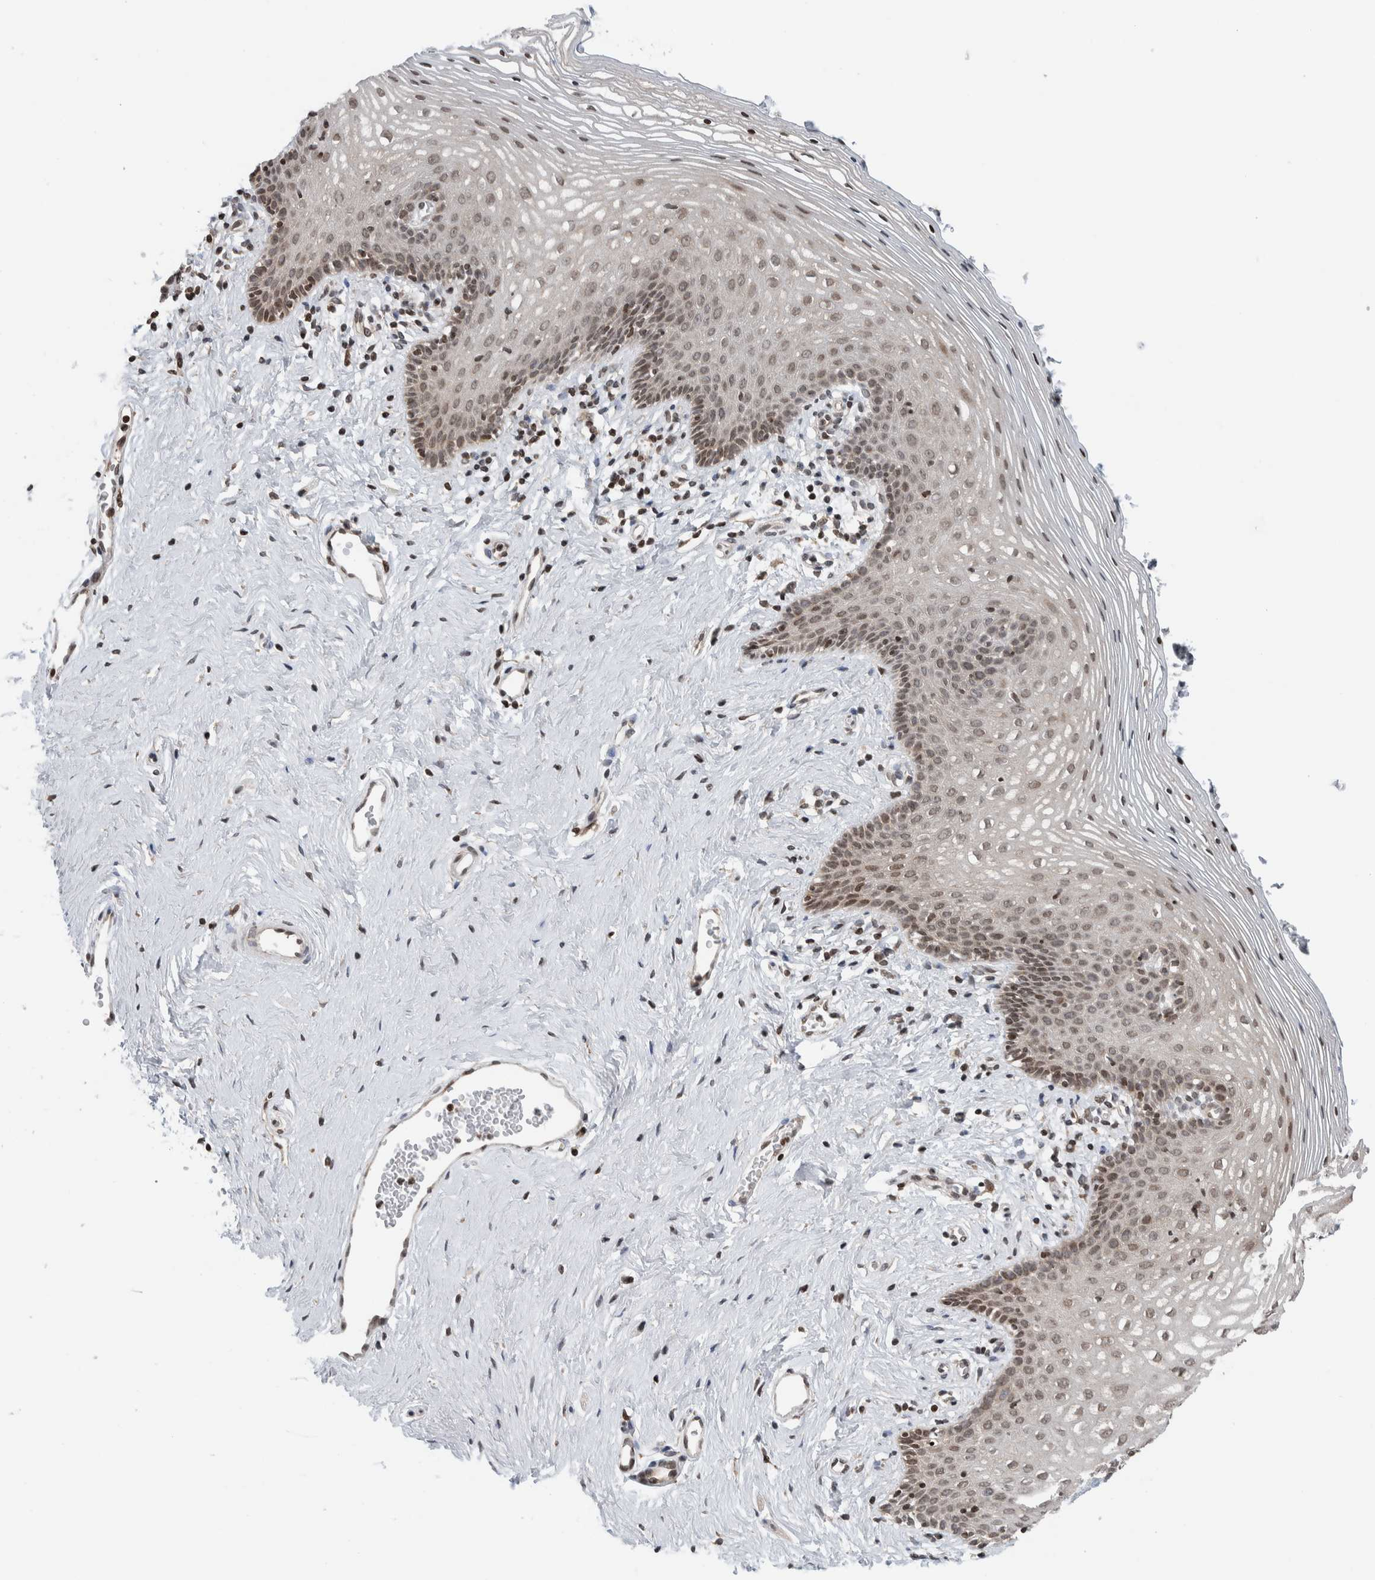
{"staining": {"intensity": "strong", "quantity": "25%-75%", "location": "nuclear"}, "tissue": "vagina", "cell_type": "Squamous epithelial cells", "image_type": "normal", "snomed": [{"axis": "morphology", "description": "Normal tissue, NOS"}, {"axis": "topography", "description": "Vagina"}], "caption": "Squamous epithelial cells reveal strong nuclear expression in about 25%-75% of cells in unremarkable vagina.", "gene": "NPLOC4", "patient": {"sex": "female", "age": 32}}